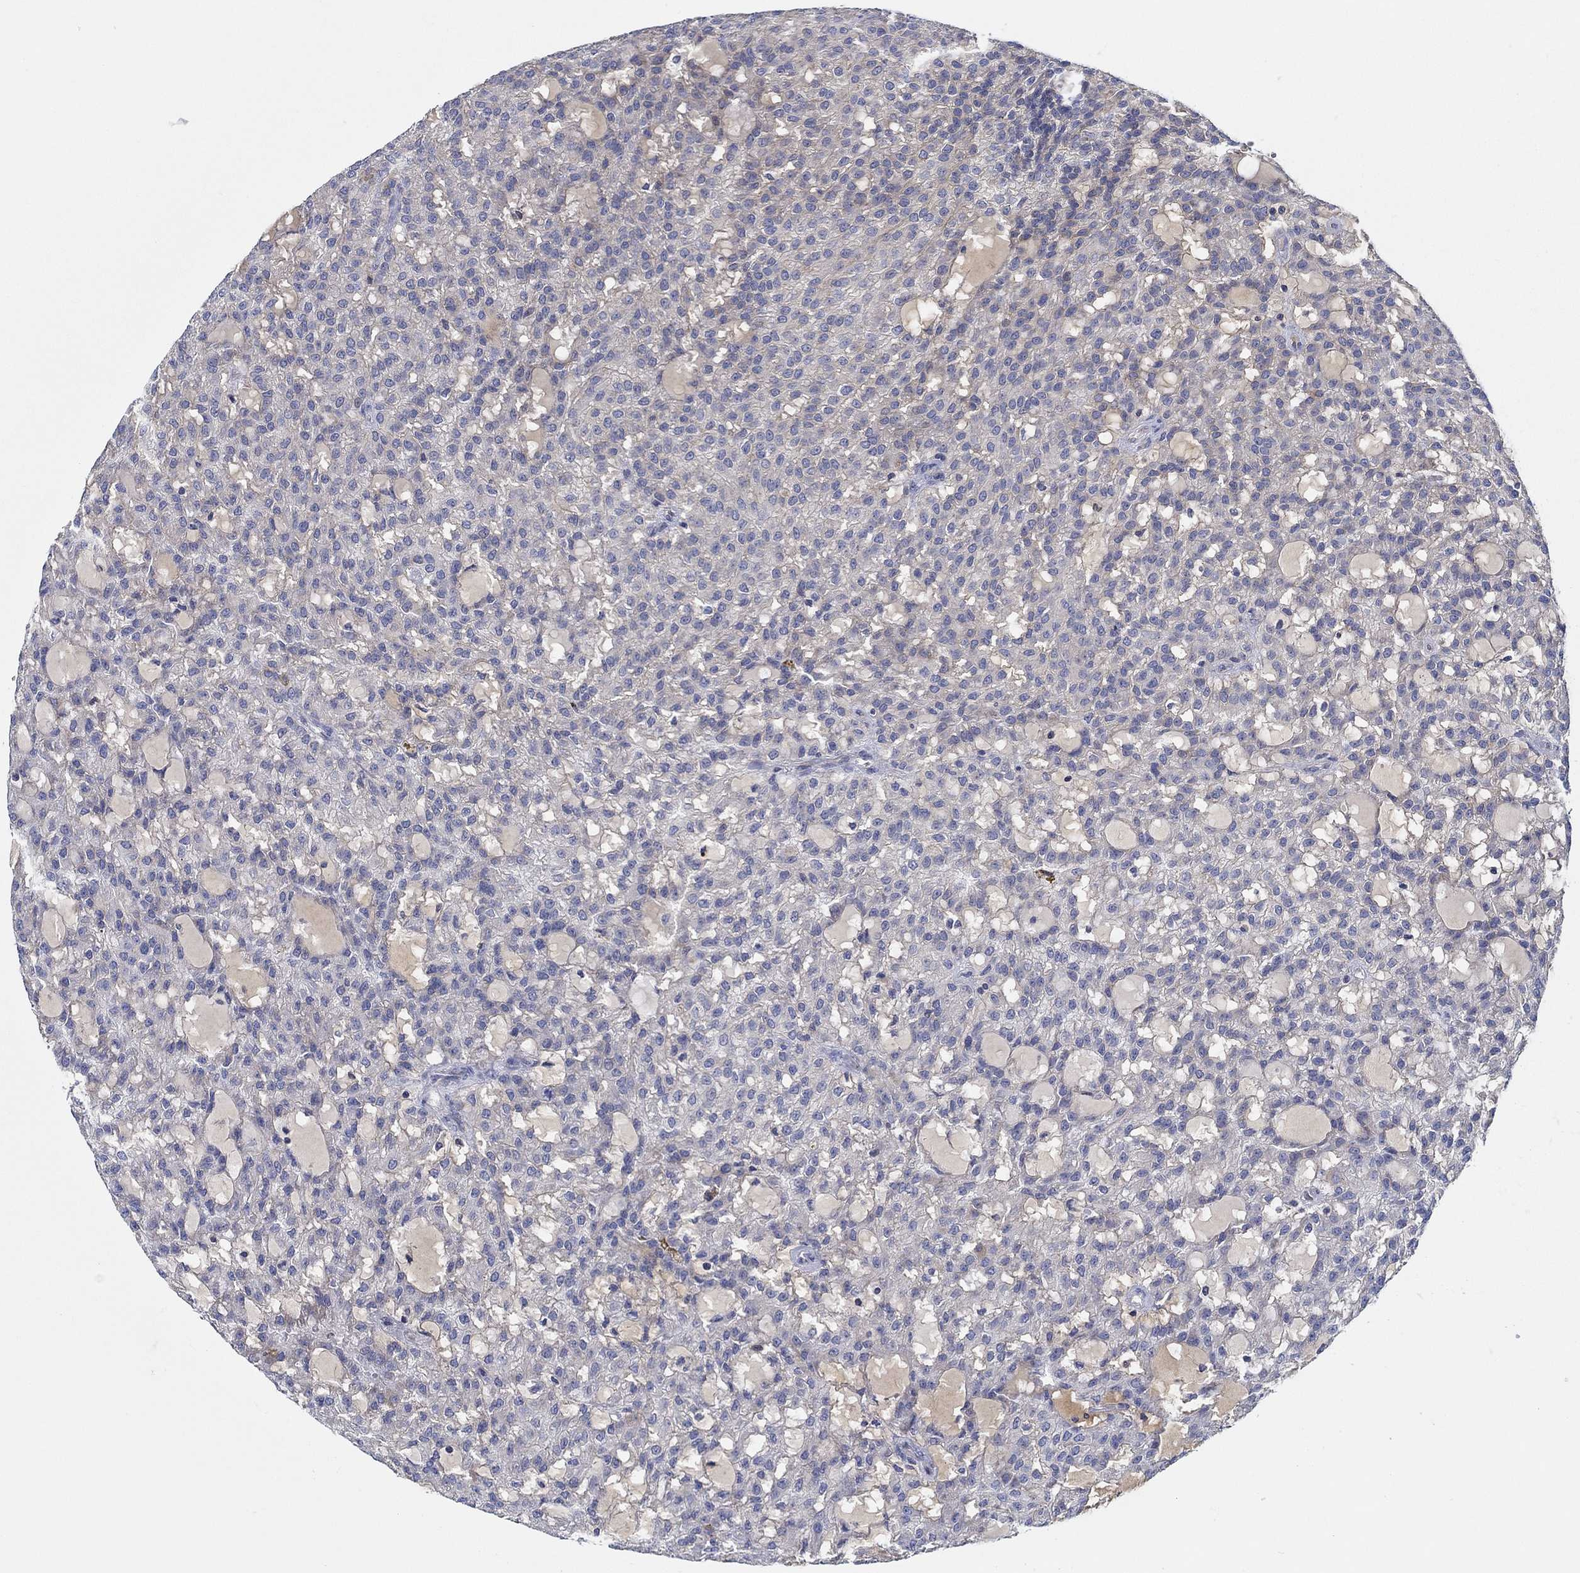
{"staining": {"intensity": "negative", "quantity": "none", "location": "none"}, "tissue": "renal cancer", "cell_type": "Tumor cells", "image_type": "cancer", "snomed": [{"axis": "morphology", "description": "Adenocarcinoma, NOS"}, {"axis": "topography", "description": "Kidney"}], "caption": "The photomicrograph shows no significant staining in tumor cells of renal cancer (adenocarcinoma).", "gene": "CFAP61", "patient": {"sex": "male", "age": 63}}